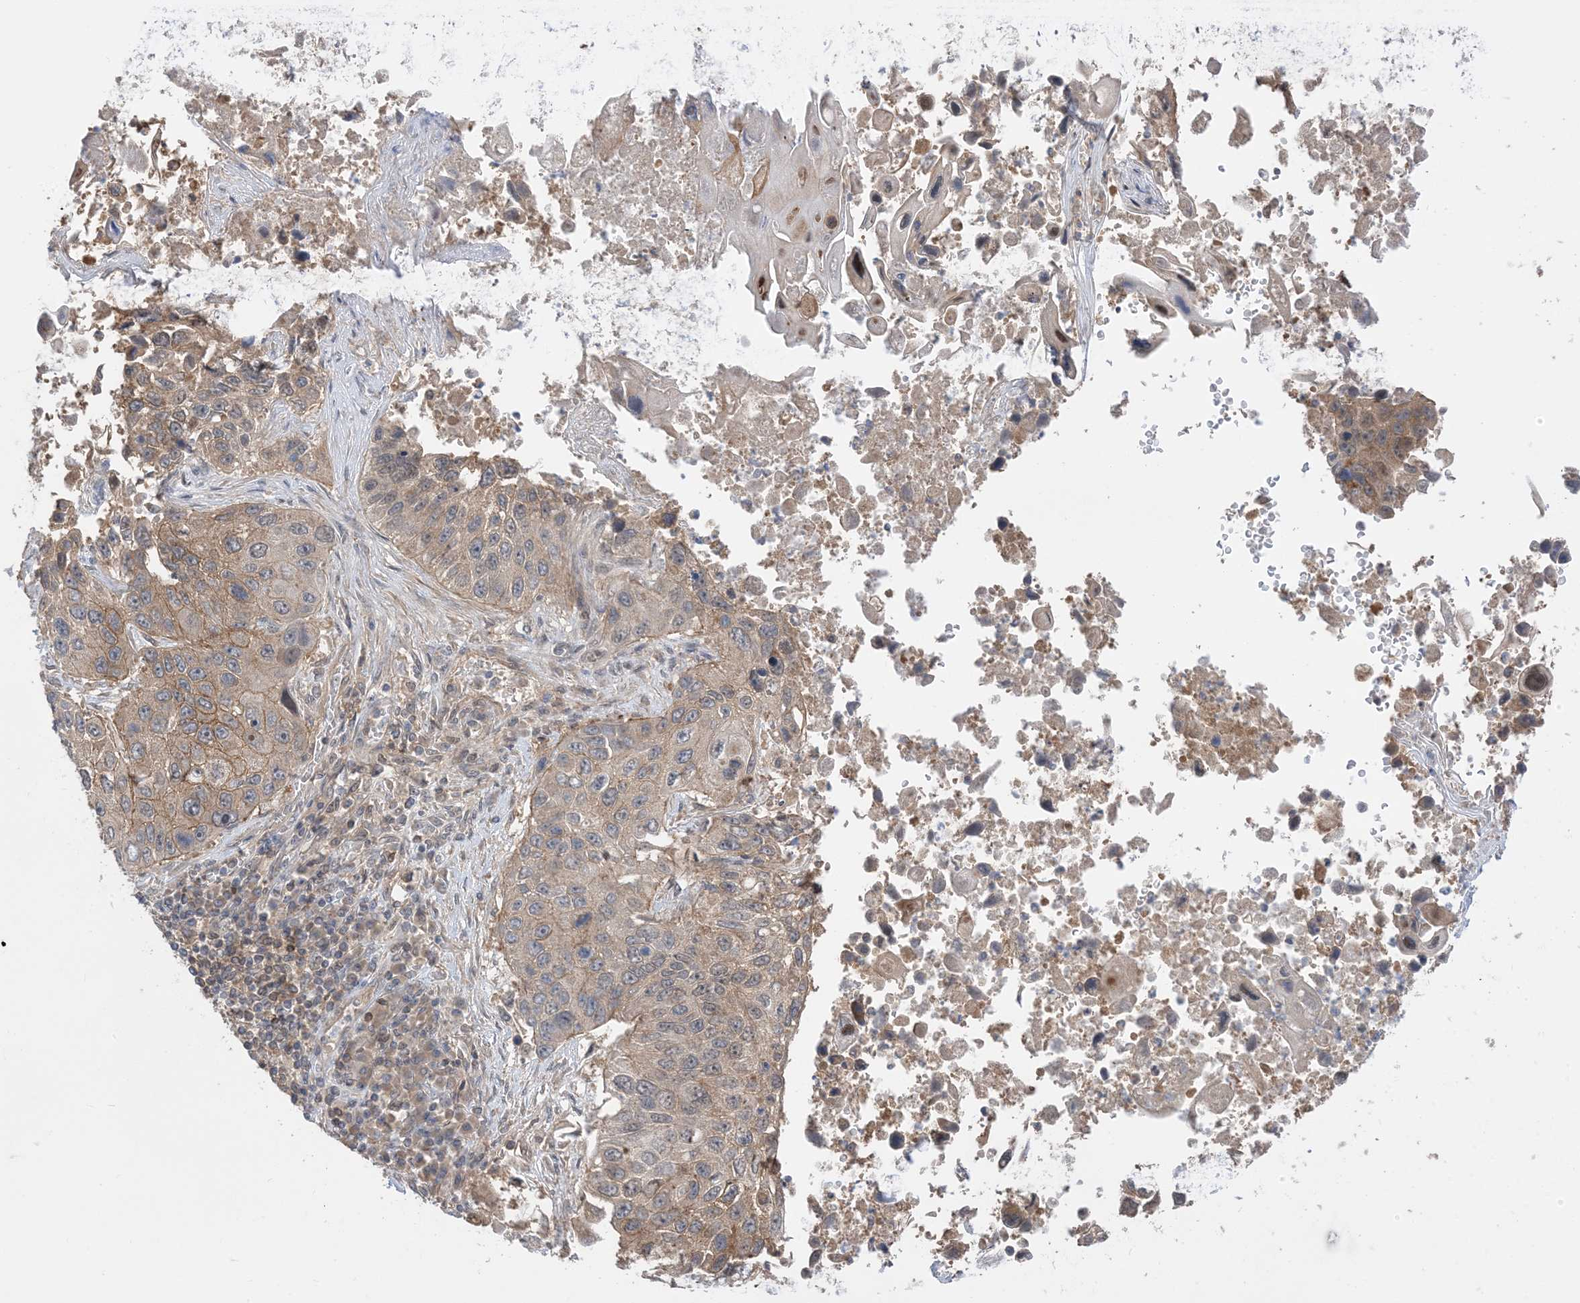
{"staining": {"intensity": "moderate", "quantity": ">75%", "location": "cytoplasmic/membranous"}, "tissue": "lung cancer", "cell_type": "Tumor cells", "image_type": "cancer", "snomed": [{"axis": "morphology", "description": "Squamous cell carcinoma, NOS"}, {"axis": "topography", "description": "Lung"}], "caption": "This histopathology image displays IHC staining of human lung squamous cell carcinoma, with medium moderate cytoplasmic/membranous expression in about >75% of tumor cells.", "gene": "WDR26", "patient": {"sex": "male", "age": 61}}